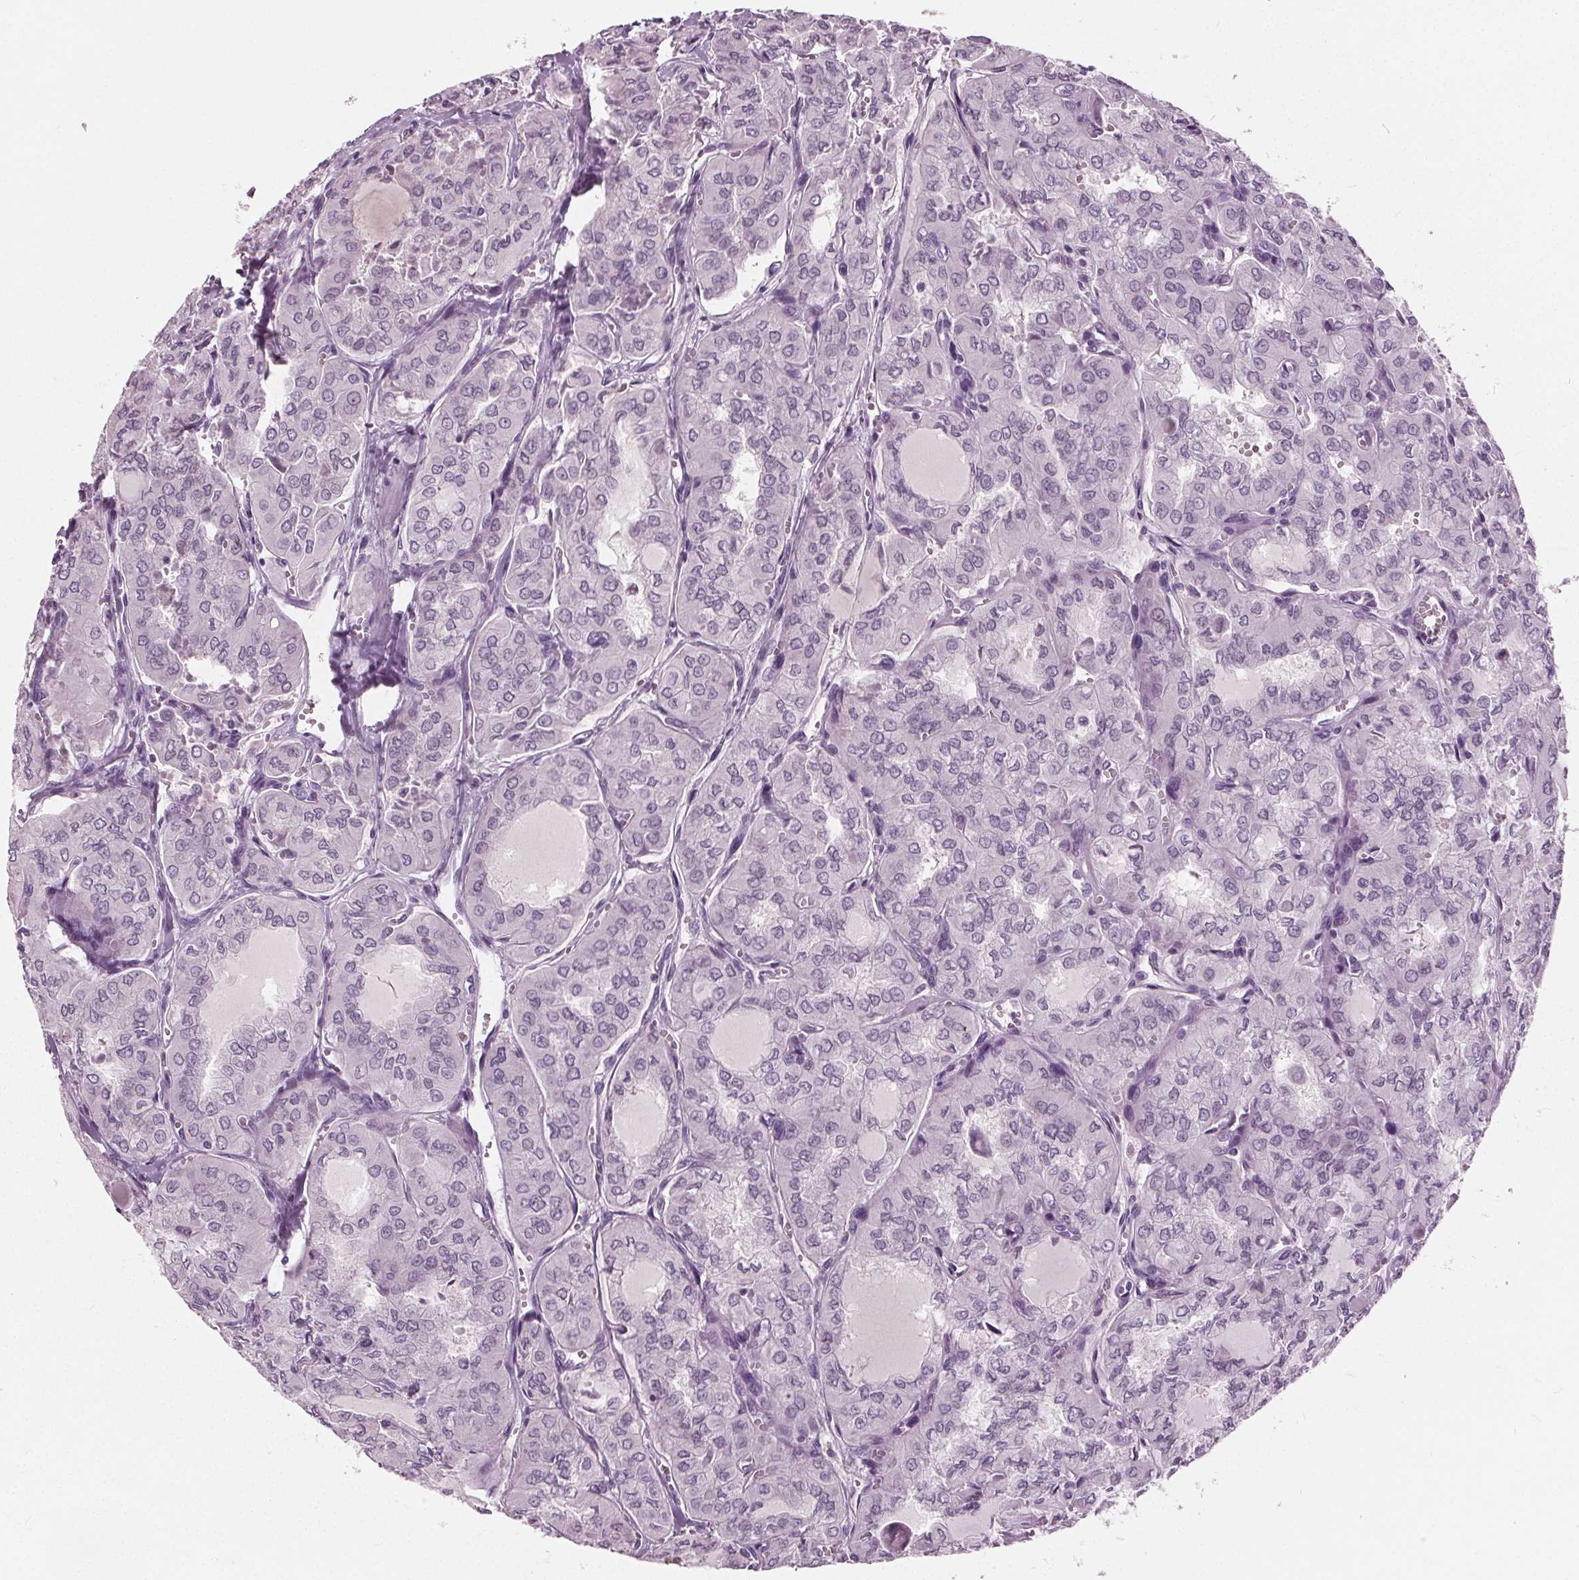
{"staining": {"intensity": "negative", "quantity": "none", "location": "none"}, "tissue": "thyroid cancer", "cell_type": "Tumor cells", "image_type": "cancer", "snomed": [{"axis": "morphology", "description": "Papillary adenocarcinoma, NOS"}, {"axis": "topography", "description": "Thyroid gland"}], "caption": "DAB immunohistochemical staining of thyroid papillary adenocarcinoma reveals no significant positivity in tumor cells. (IHC, brightfield microscopy, high magnification).", "gene": "TKFC", "patient": {"sex": "male", "age": 20}}